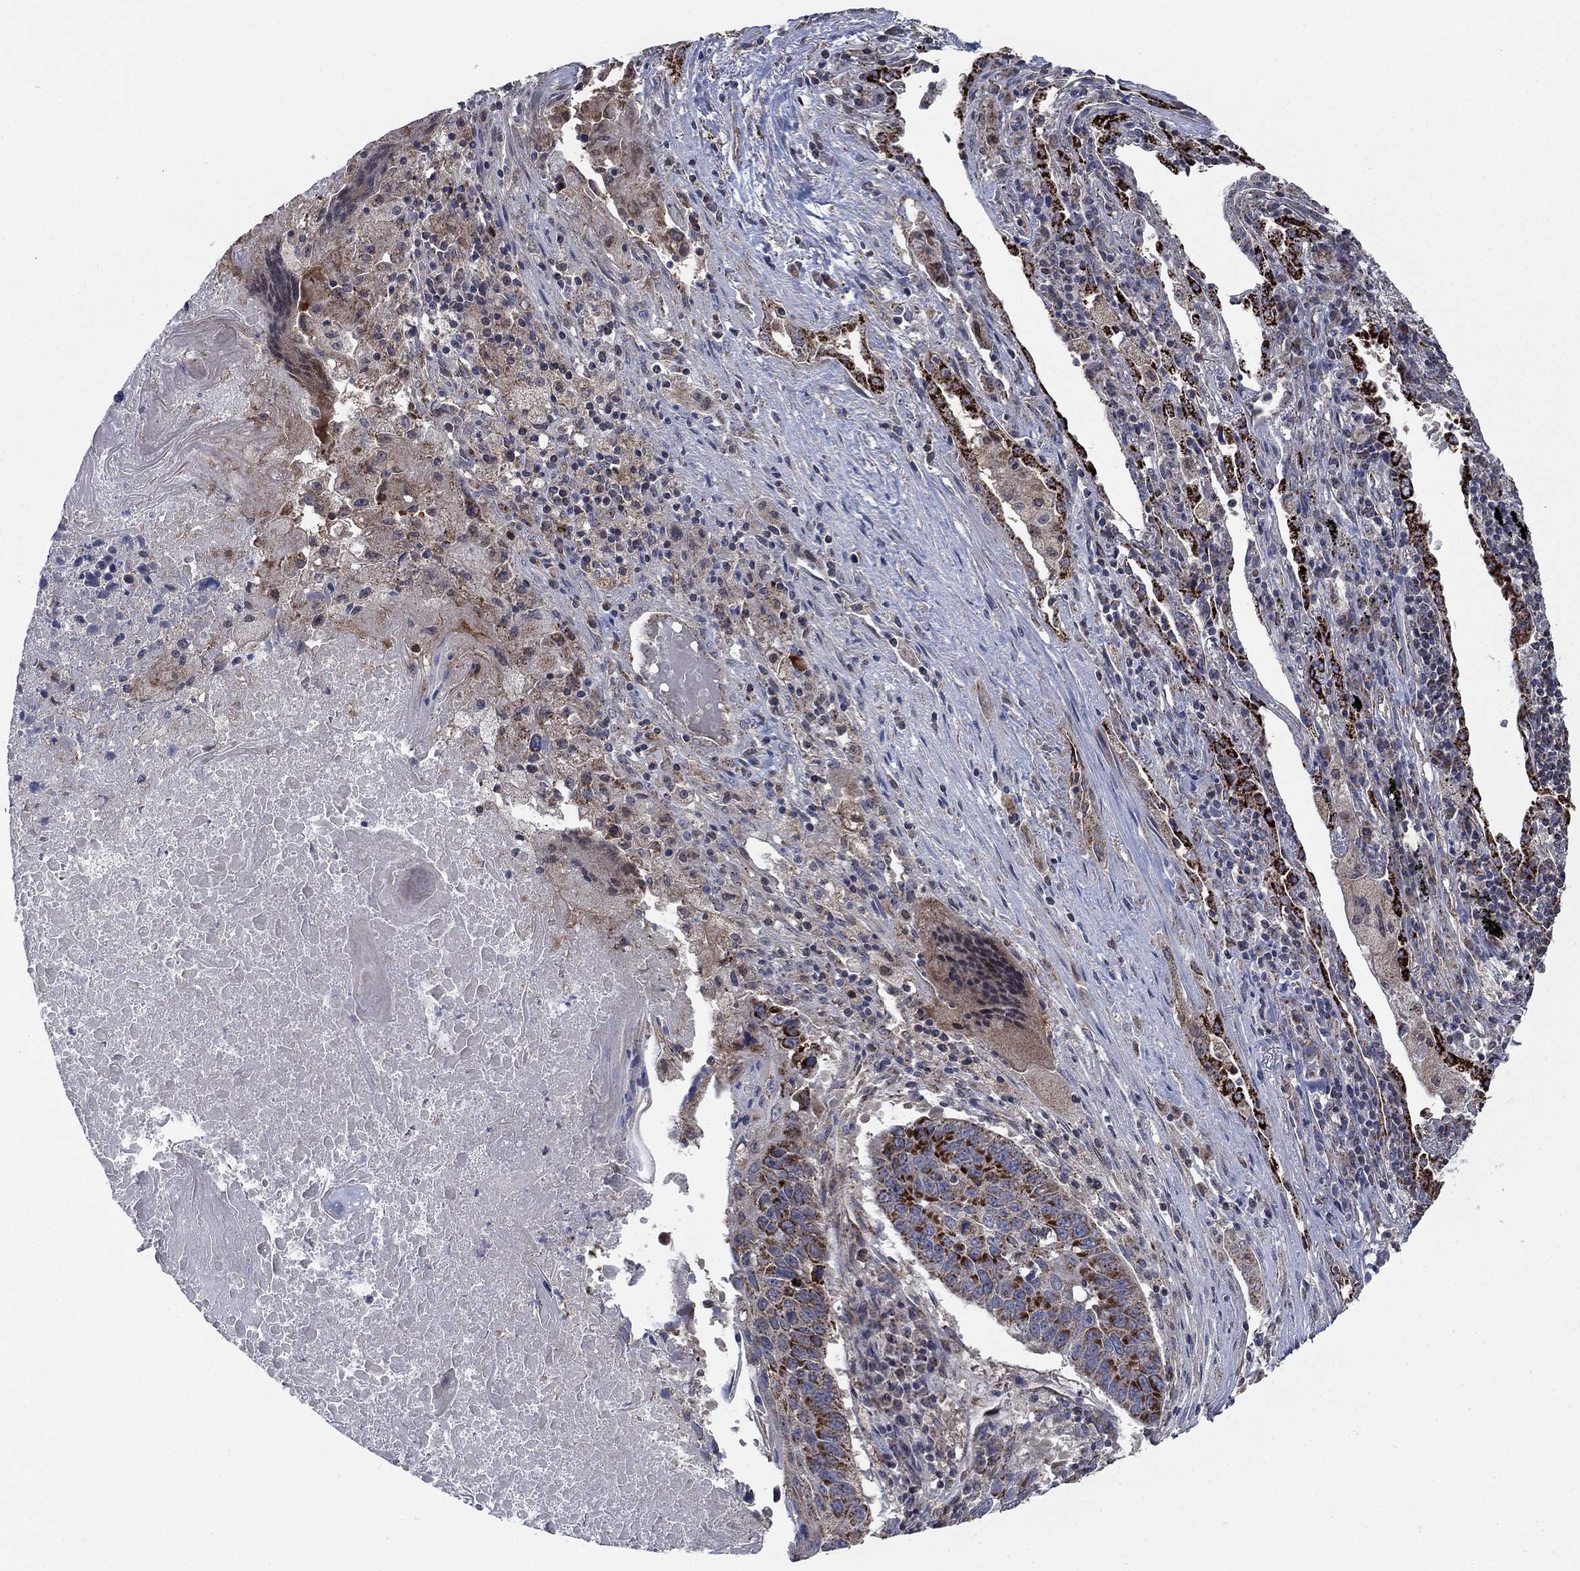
{"staining": {"intensity": "strong", "quantity": "<25%", "location": "cytoplasmic/membranous"}, "tissue": "lung cancer", "cell_type": "Tumor cells", "image_type": "cancer", "snomed": [{"axis": "morphology", "description": "Squamous cell carcinoma, NOS"}, {"axis": "topography", "description": "Lung"}], "caption": "This is an image of immunohistochemistry (IHC) staining of lung cancer (squamous cell carcinoma), which shows strong expression in the cytoplasmic/membranous of tumor cells.", "gene": "NME7", "patient": {"sex": "male", "age": 73}}